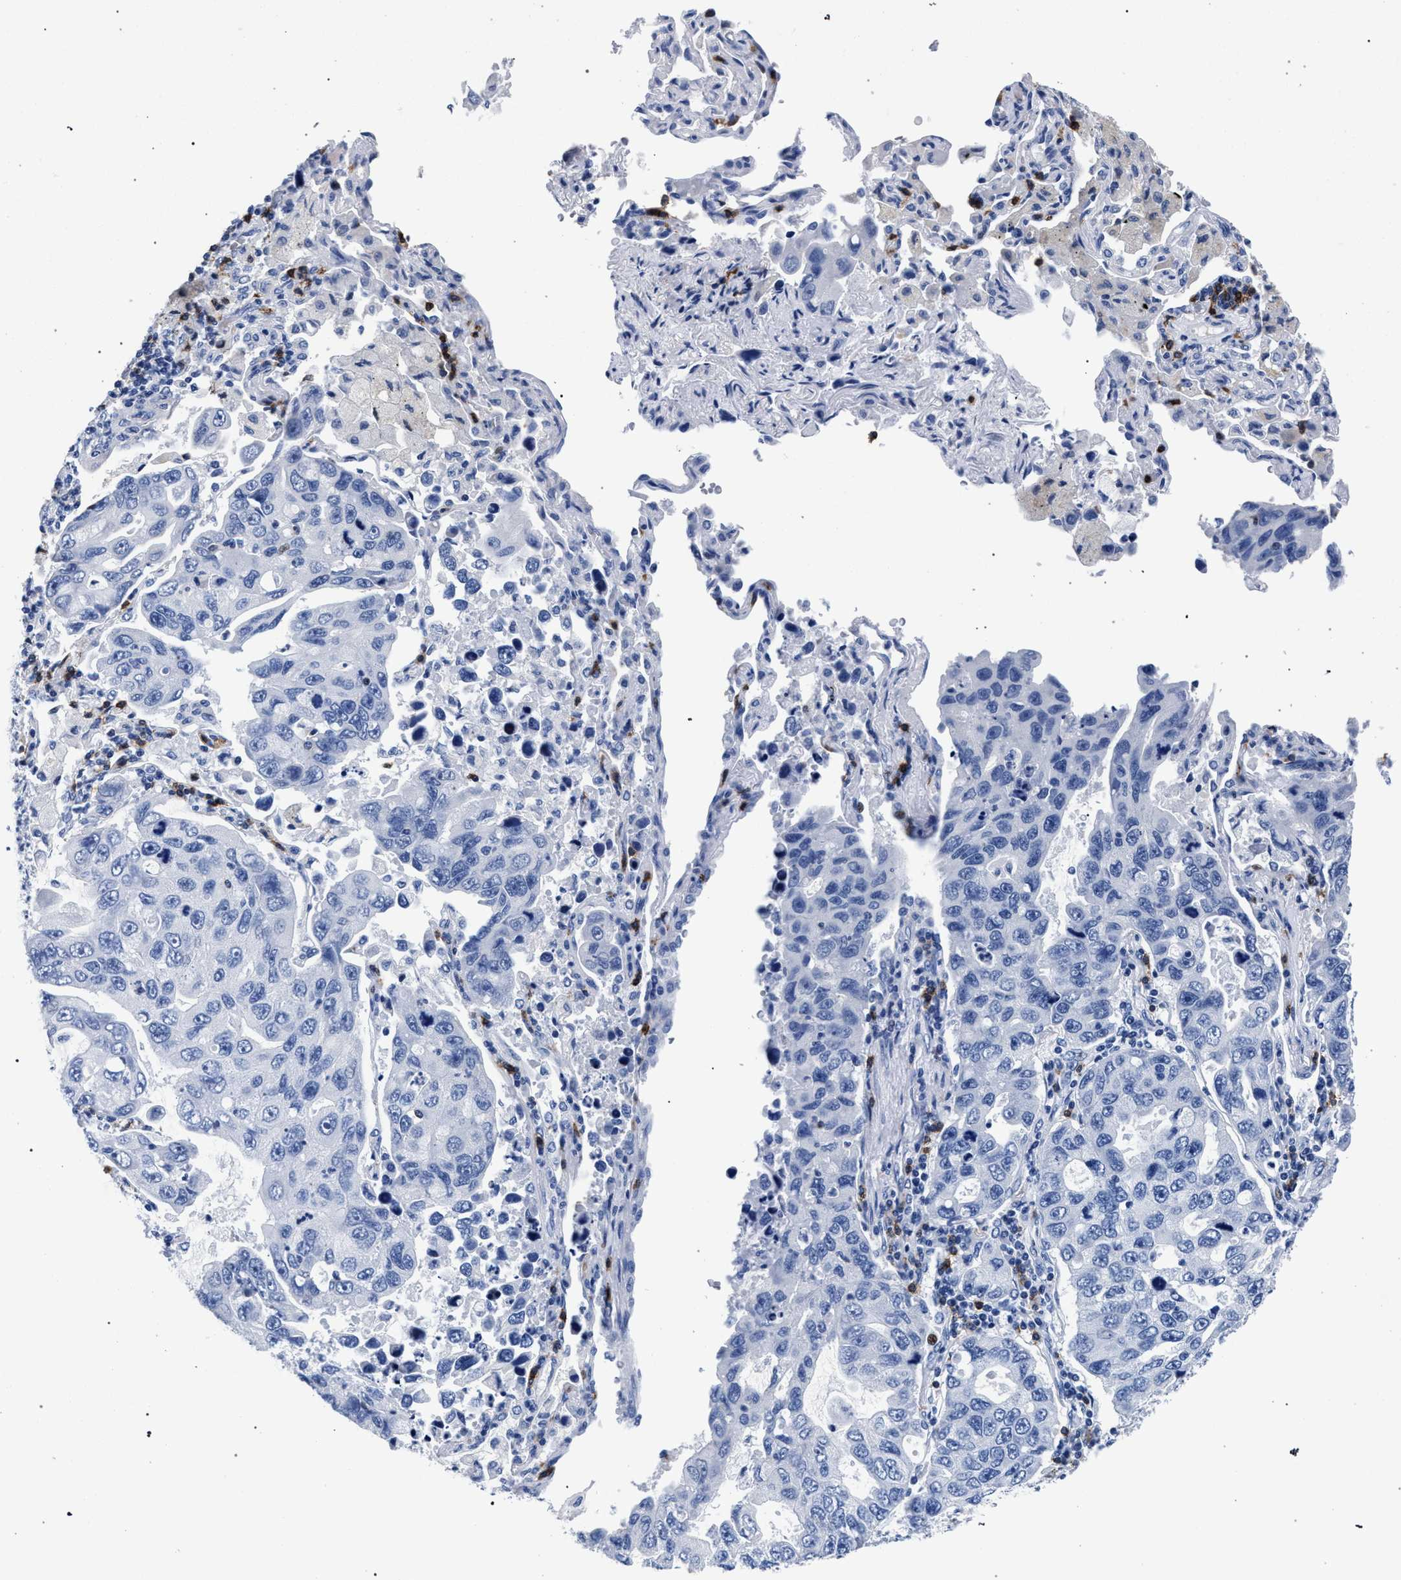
{"staining": {"intensity": "negative", "quantity": "none", "location": "none"}, "tissue": "lung cancer", "cell_type": "Tumor cells", "image_type": "cancer", "snomed": [{"axis": "morphology", "description": "Adenocarcinoma, NOS"}, {"axis": "topography", "description": "Lung"}], "caption": "A micrograph of lung cancer stained for a protein displays no brown staining in tumor cells.", "gene": "KLRK1", "patient": {"sex": "male", "age": 64}}